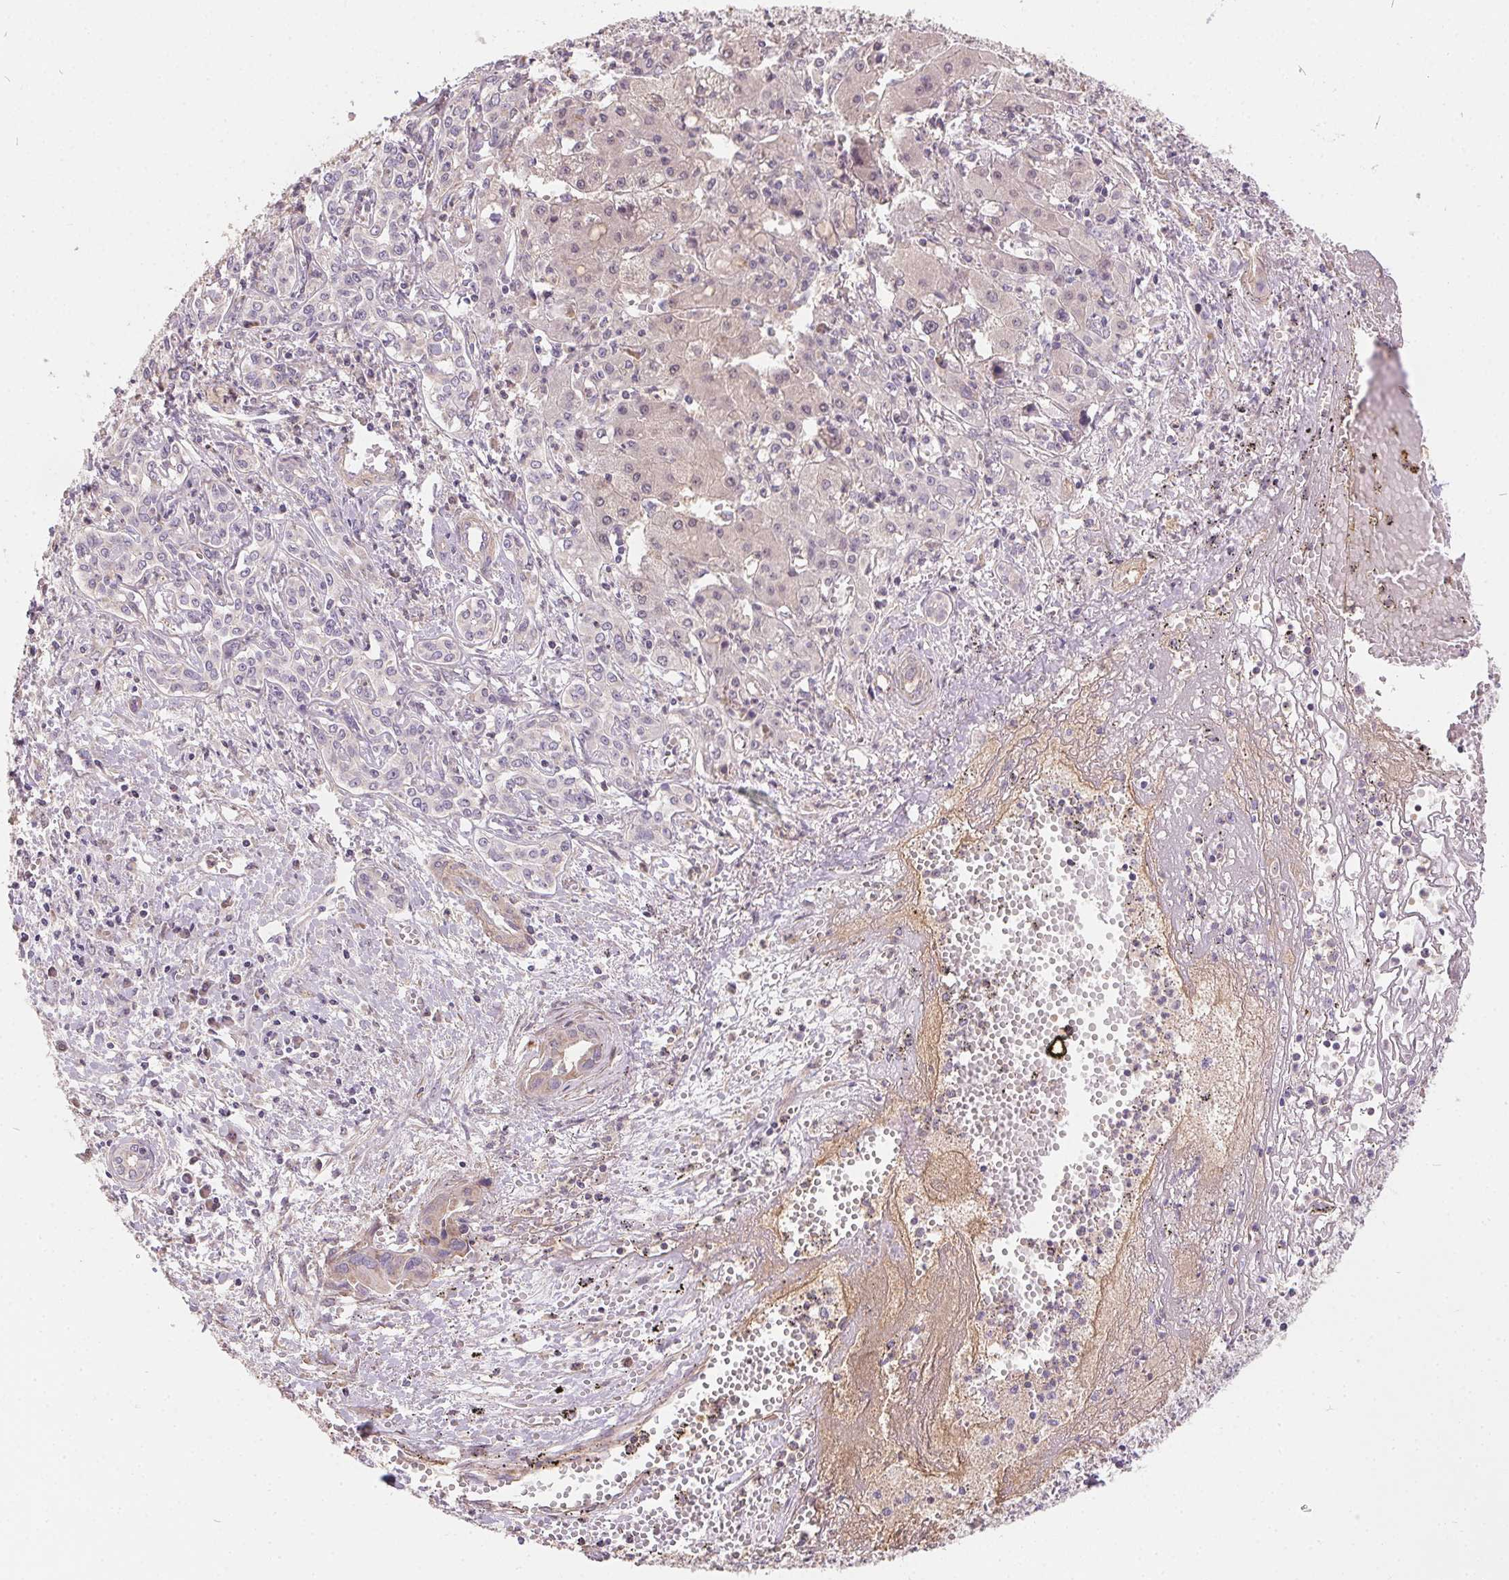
{"staining": {"intensity": "weak", "quantity": "<25%", "location": "cytoplasmic/membranous"}, "tissue": "liver cancer", "cell_type": "Tumor cells", "image_type": "cancer", "snomed": [{"axis": "morphology", "description": "Cholangiocarcinoma"}, {"axis": "topography", "description": "Liver"}], "caption": "The micrograph displays no staining of tumor cells in liver cholangiocarcinoma. (Brightfield microscopy of DAB (3,3'-diaminobenzidine) IHC at high magnification).", "gene": "REV3L", "patient": {"sex": "female", "age": 64}}